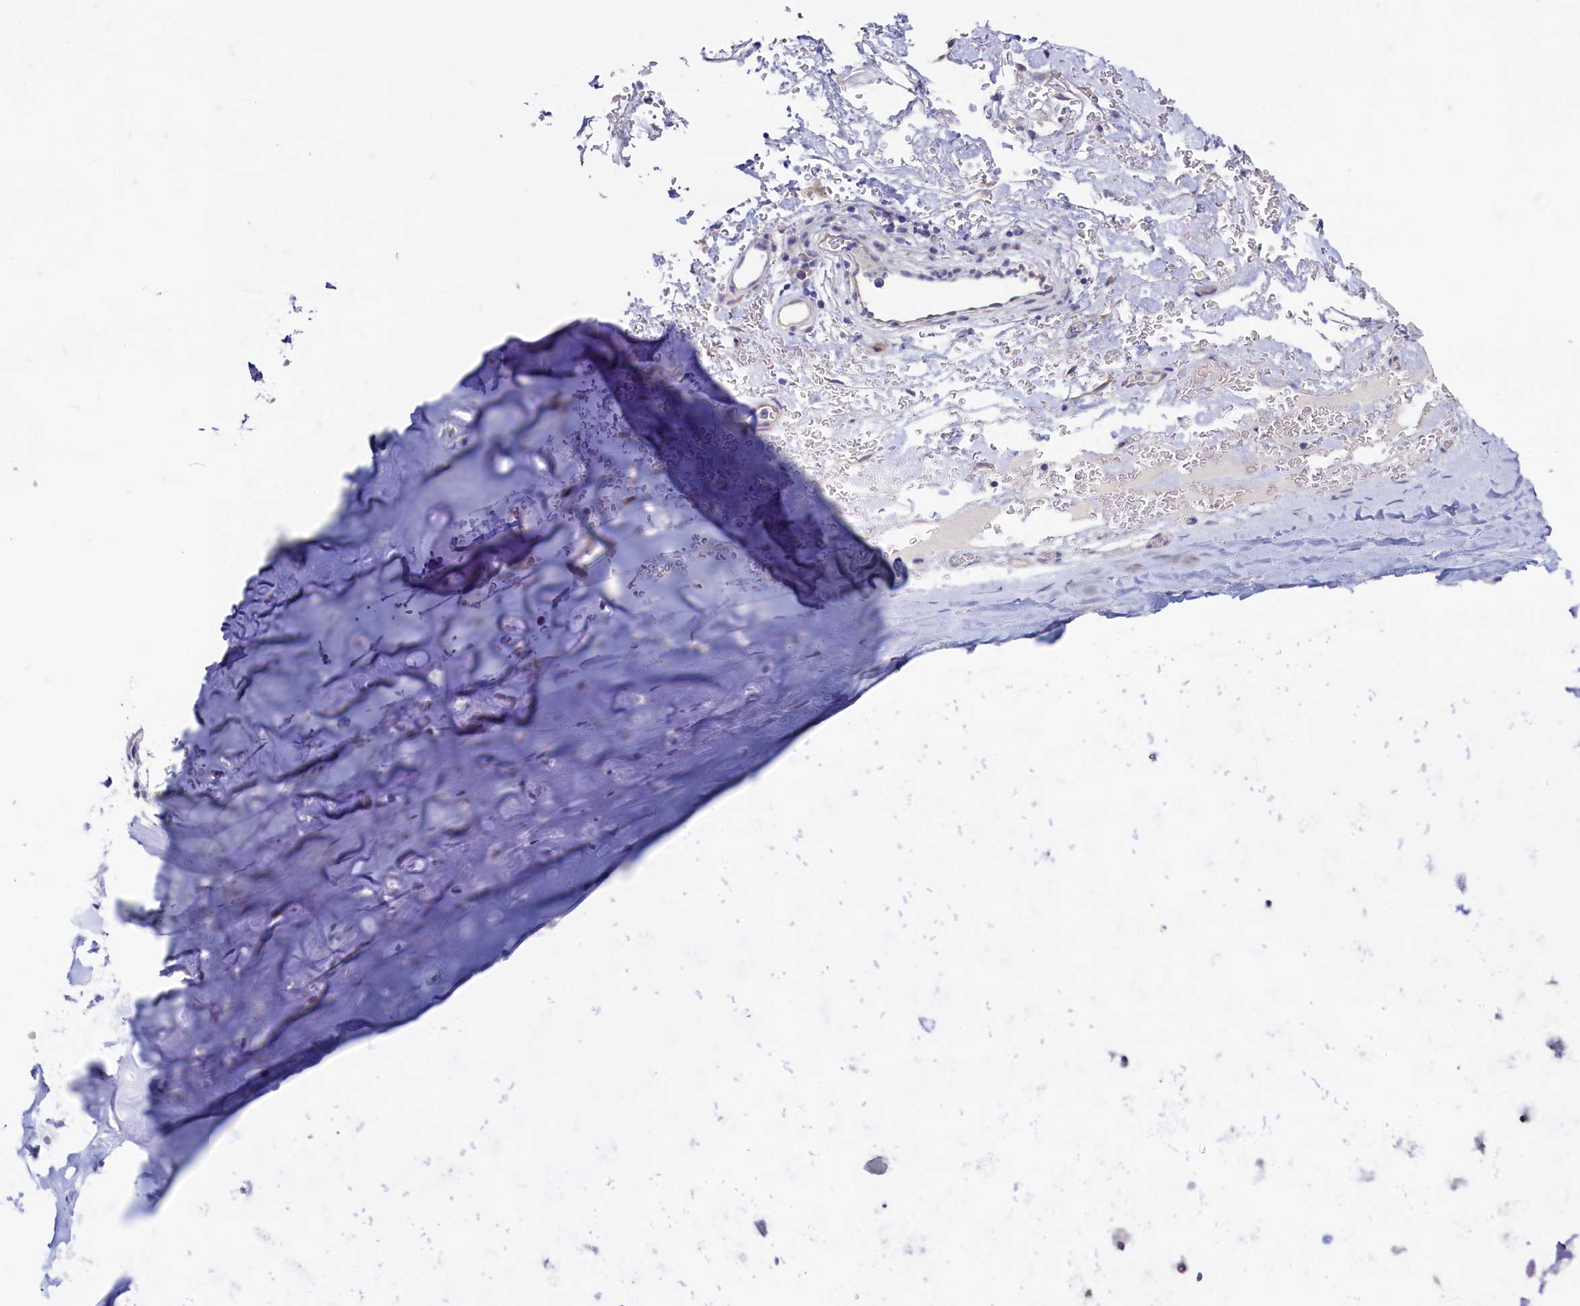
{"staining": {"intensity": "negative", "quantity": "none", "location": "none"}, "tissue": "adipose tissue", "cell_type": "Adipocytes", "image_type": "normal", "snomed": [{"axis": "morphology", "description": "Normal tissue, NOS"}, {"axis": "topography", "description": "Cartilage tissue"}], "caption": "Adipocytes are negative for brown protein staining in unremarkable adipose tissue. (Immunohistochemistry, brightfield microscopy, high magnification).", "gene": "MAP1LC3A", "patient": {"sex": "female", "age": 63}}